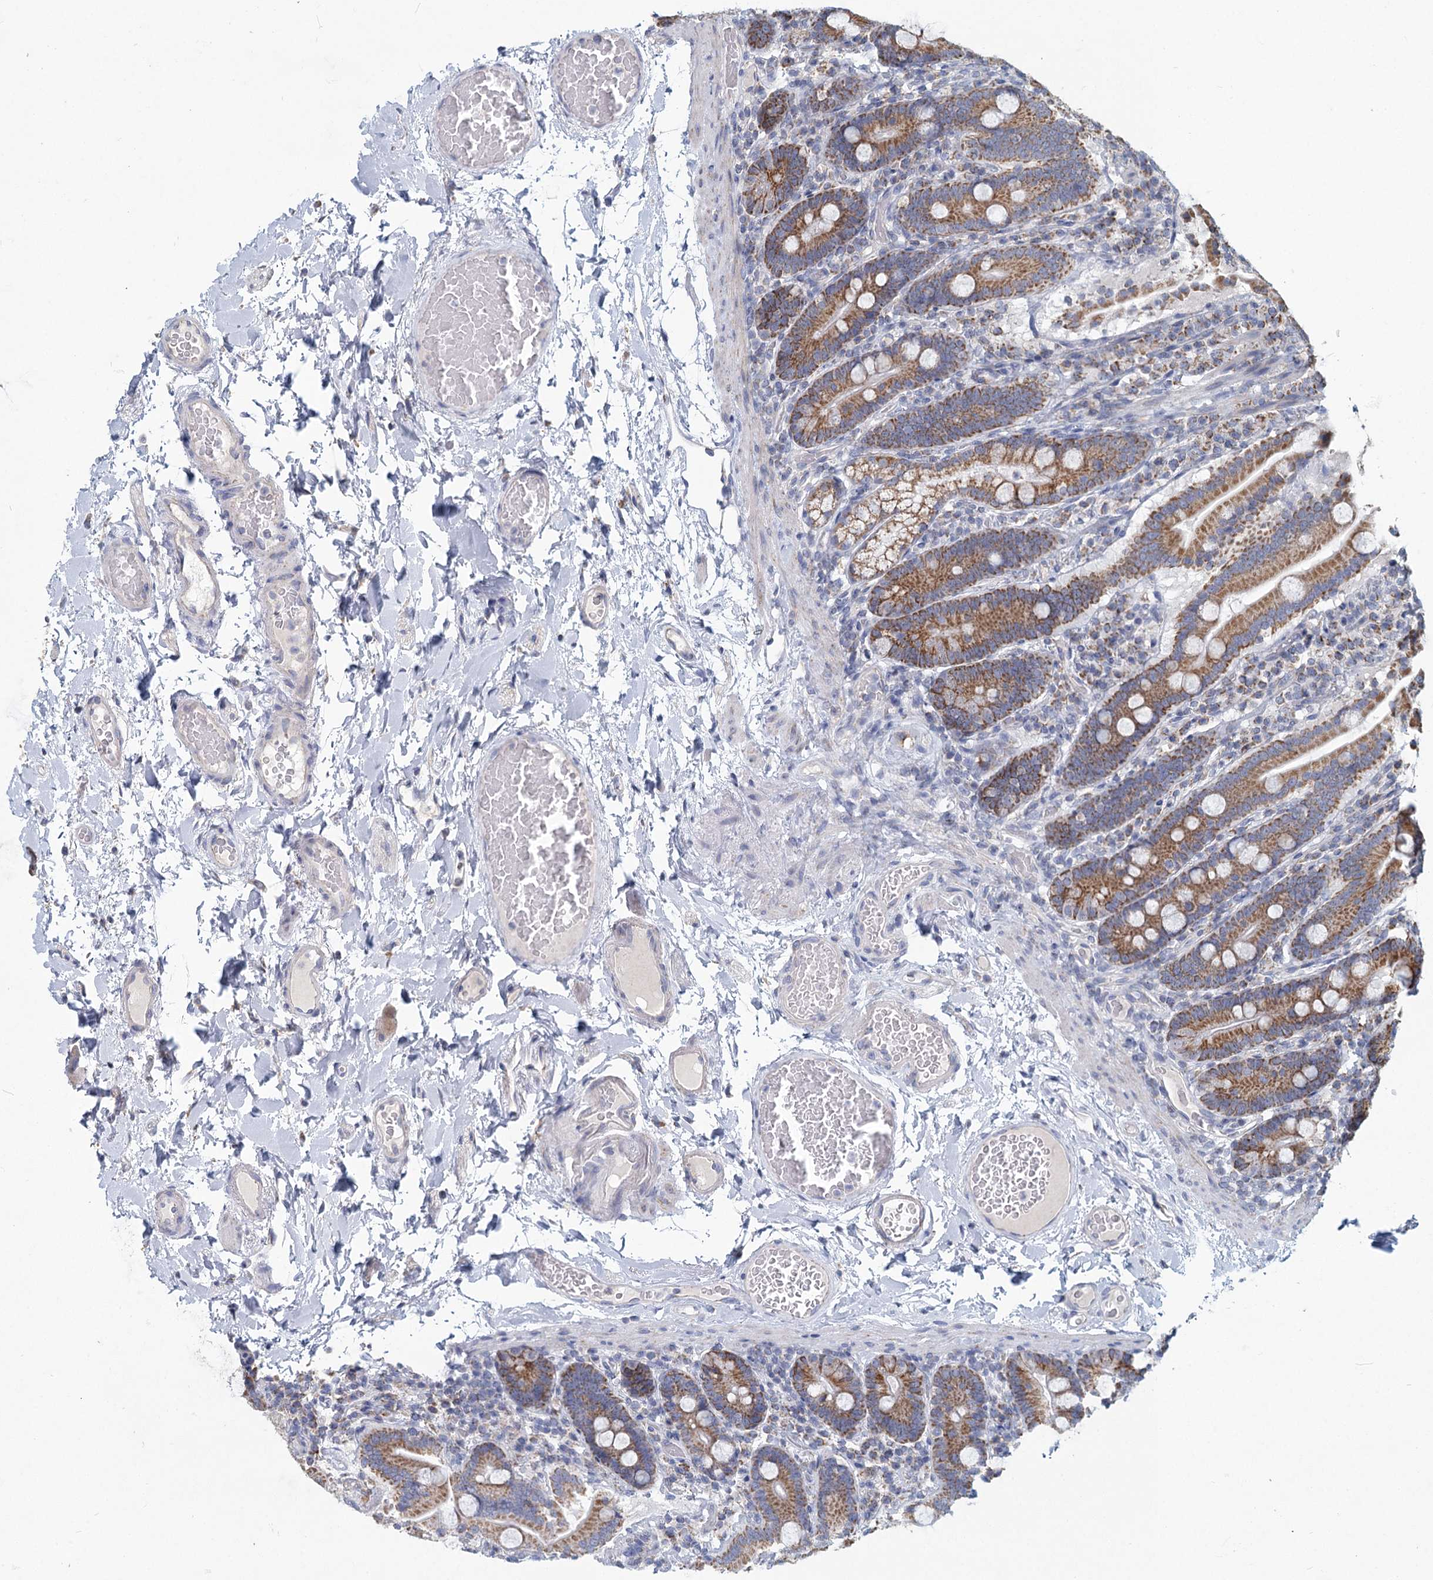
{"staining": {"intensity": "strong", "quantity": ">75%", "location": "cytoplasmic/membranous"}, "tissue": "duodenum", "cell_type": "Glandular cells", "image_type": "normal", "snomed": [{"axis": "morphology", "description": "Normal tissue, NOS"}, {"axis": "topography", "description": "Duodenum"}], "caption": "A brown stain shows strong cytoplasmic/membranous staining of a protein in glandular cells of normal duodenum. (brown staining indicates protein expression, while blue staining denotes nuclei).", "gene": "NDUFC2", "patient": {"sex": "male", "age": 55}}